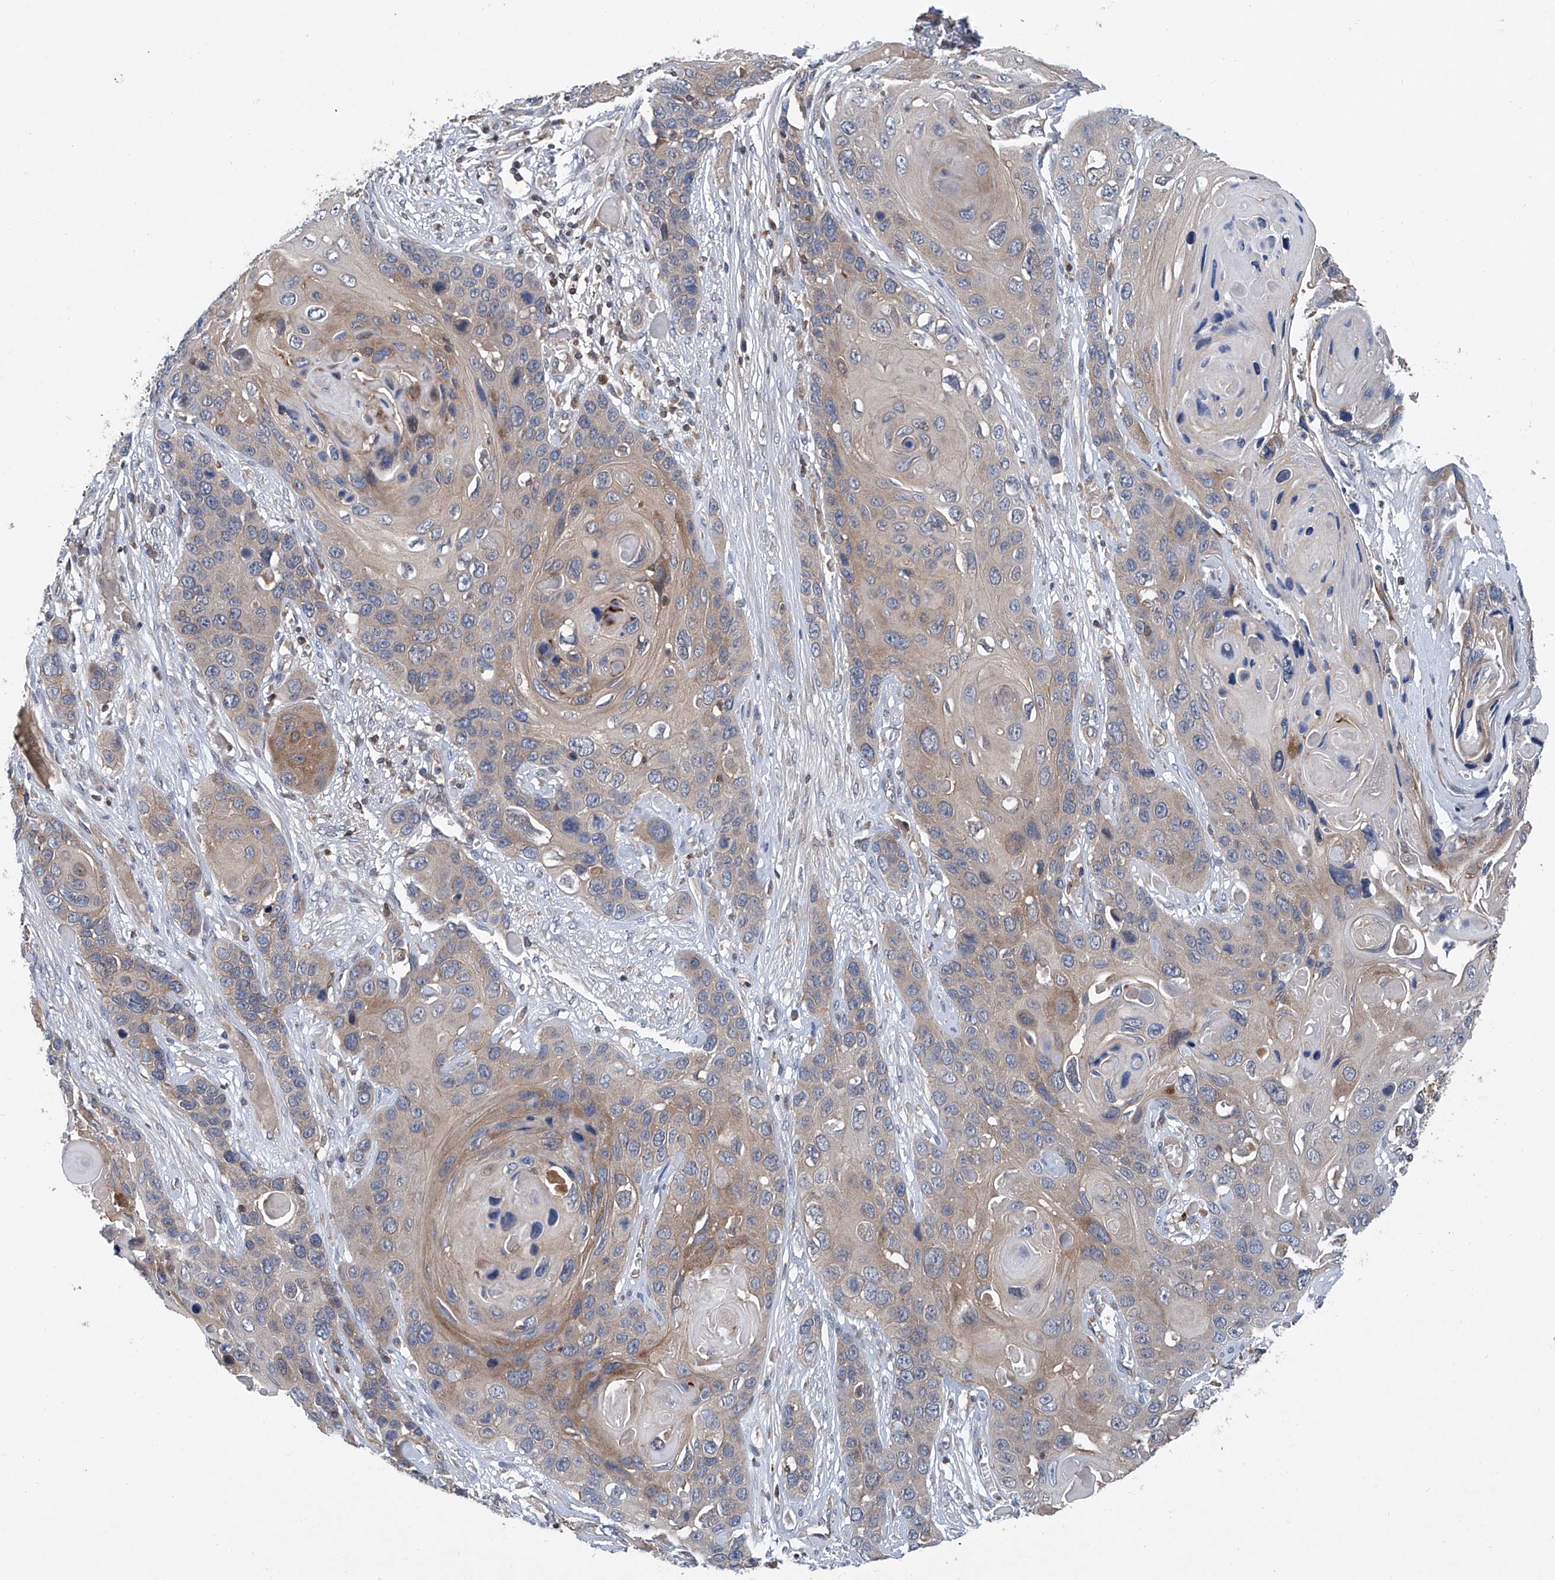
{"staining": {"intensity": "moderate", "quantity": "<25%", "location": "cytoplasmic/membranous"}, "tissue": "skin cancer", "cell_type": "Tumor cells", "image_type": "cancer", "snomed": [{"axis": "morphology", "description": "Squamous cell carcinoma, NOS"}, {"axis": "topography", "description": "Skin"}], "caption": "Protein expression by immunohistochemistry (IHC) demonstrates moderate cytoplasmic/membranous positivity in about <25% of tumor cells in squamous cell carcinoma (skin).", "gene": "TRIM38", "patient": {"sex": "male", "age": 55}}